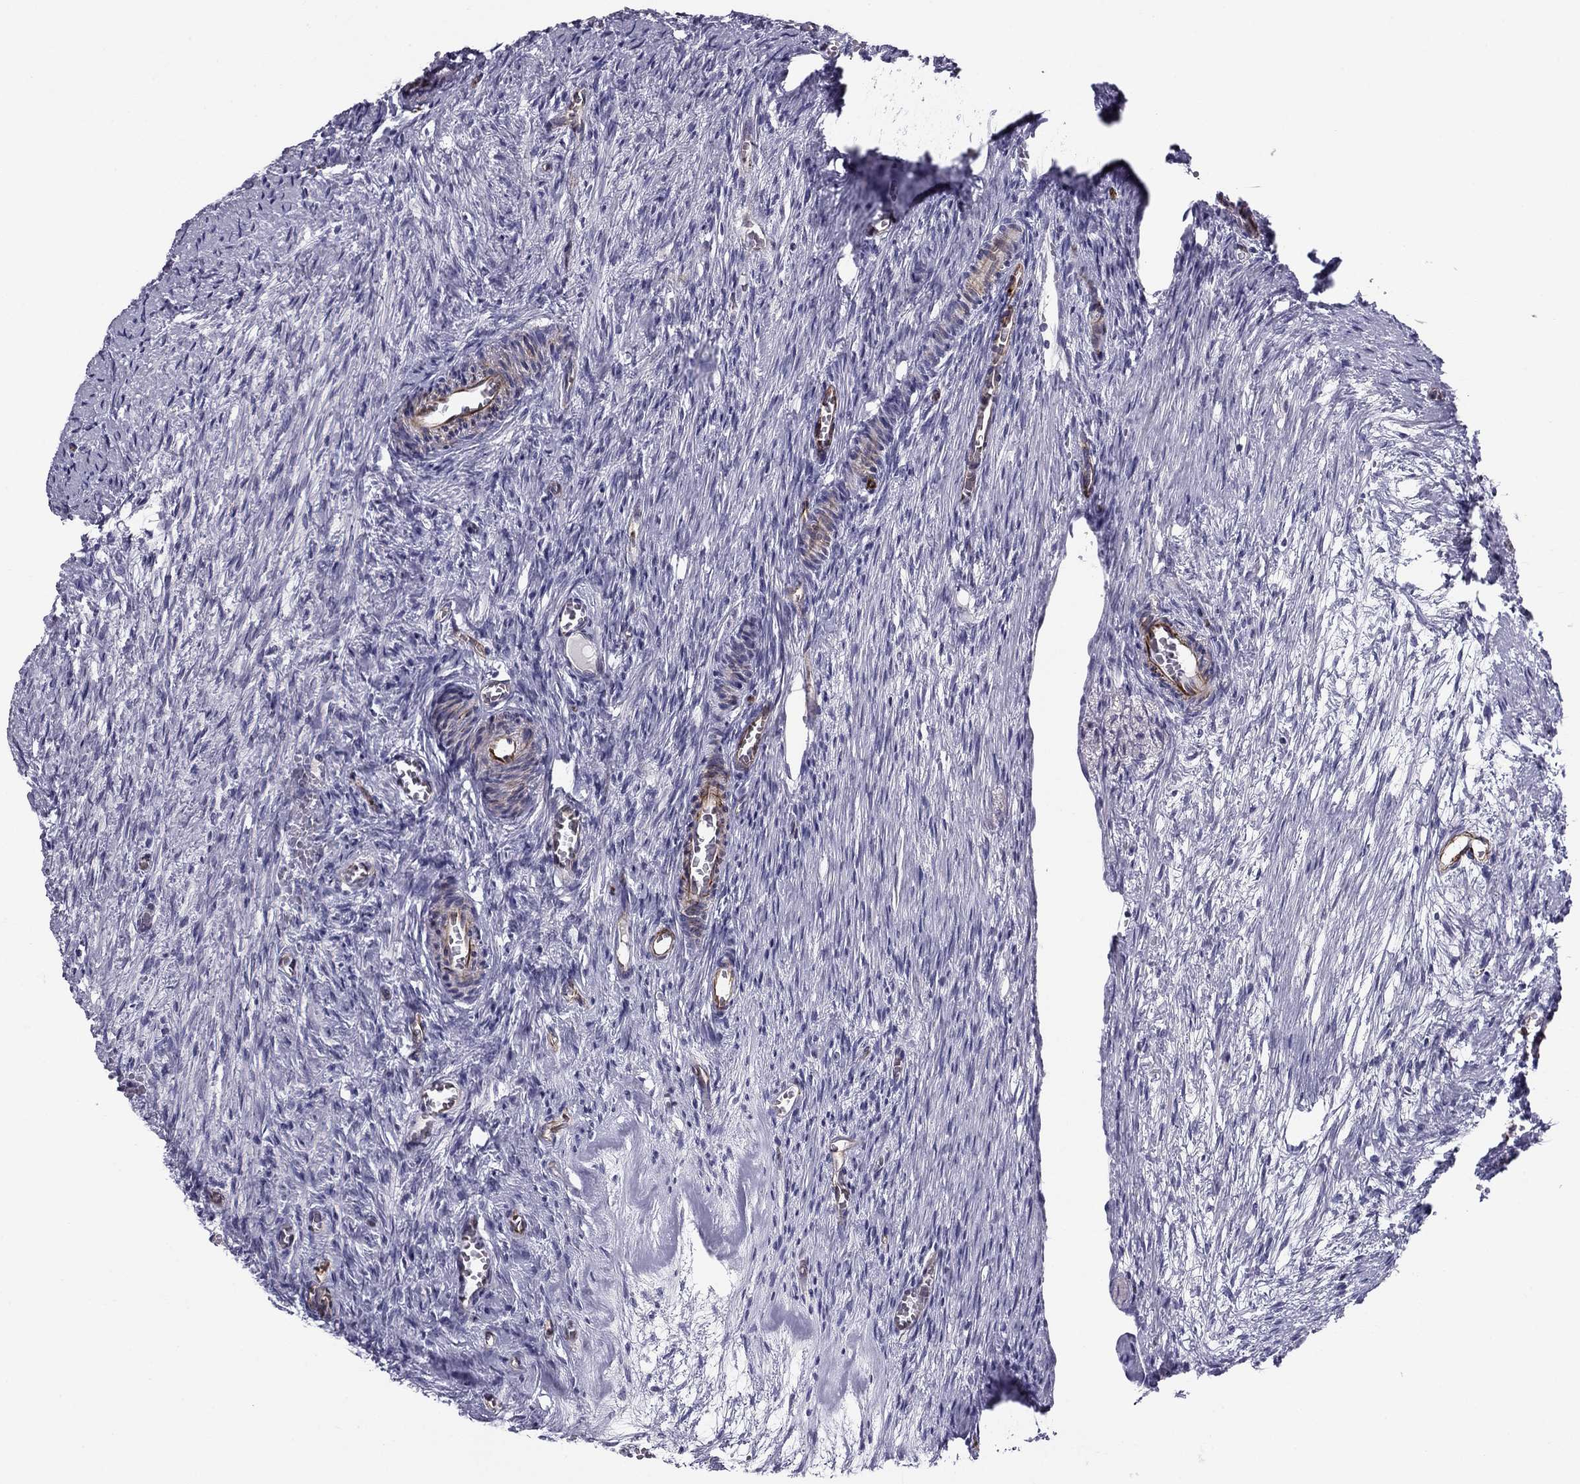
{"staining": {"intensity": "negative", "quantity": "none", "location": "none"}, "tissue": "ovary", "cell_type": "Follicle cells", "image_type": "normal", "snomed": [{"axis": "morphology", "description": "Normal tissue, NOS"}, {"axis": "topography", "description": "Ovary"}], "caption": "DAB (3,3'-diaminobenzidine) immunohistochemical staining of benign human ovary shows no significant staining in follicle cells.", "gene": "ANKS4B", "patient": {"sex": "female", "age": 39}}